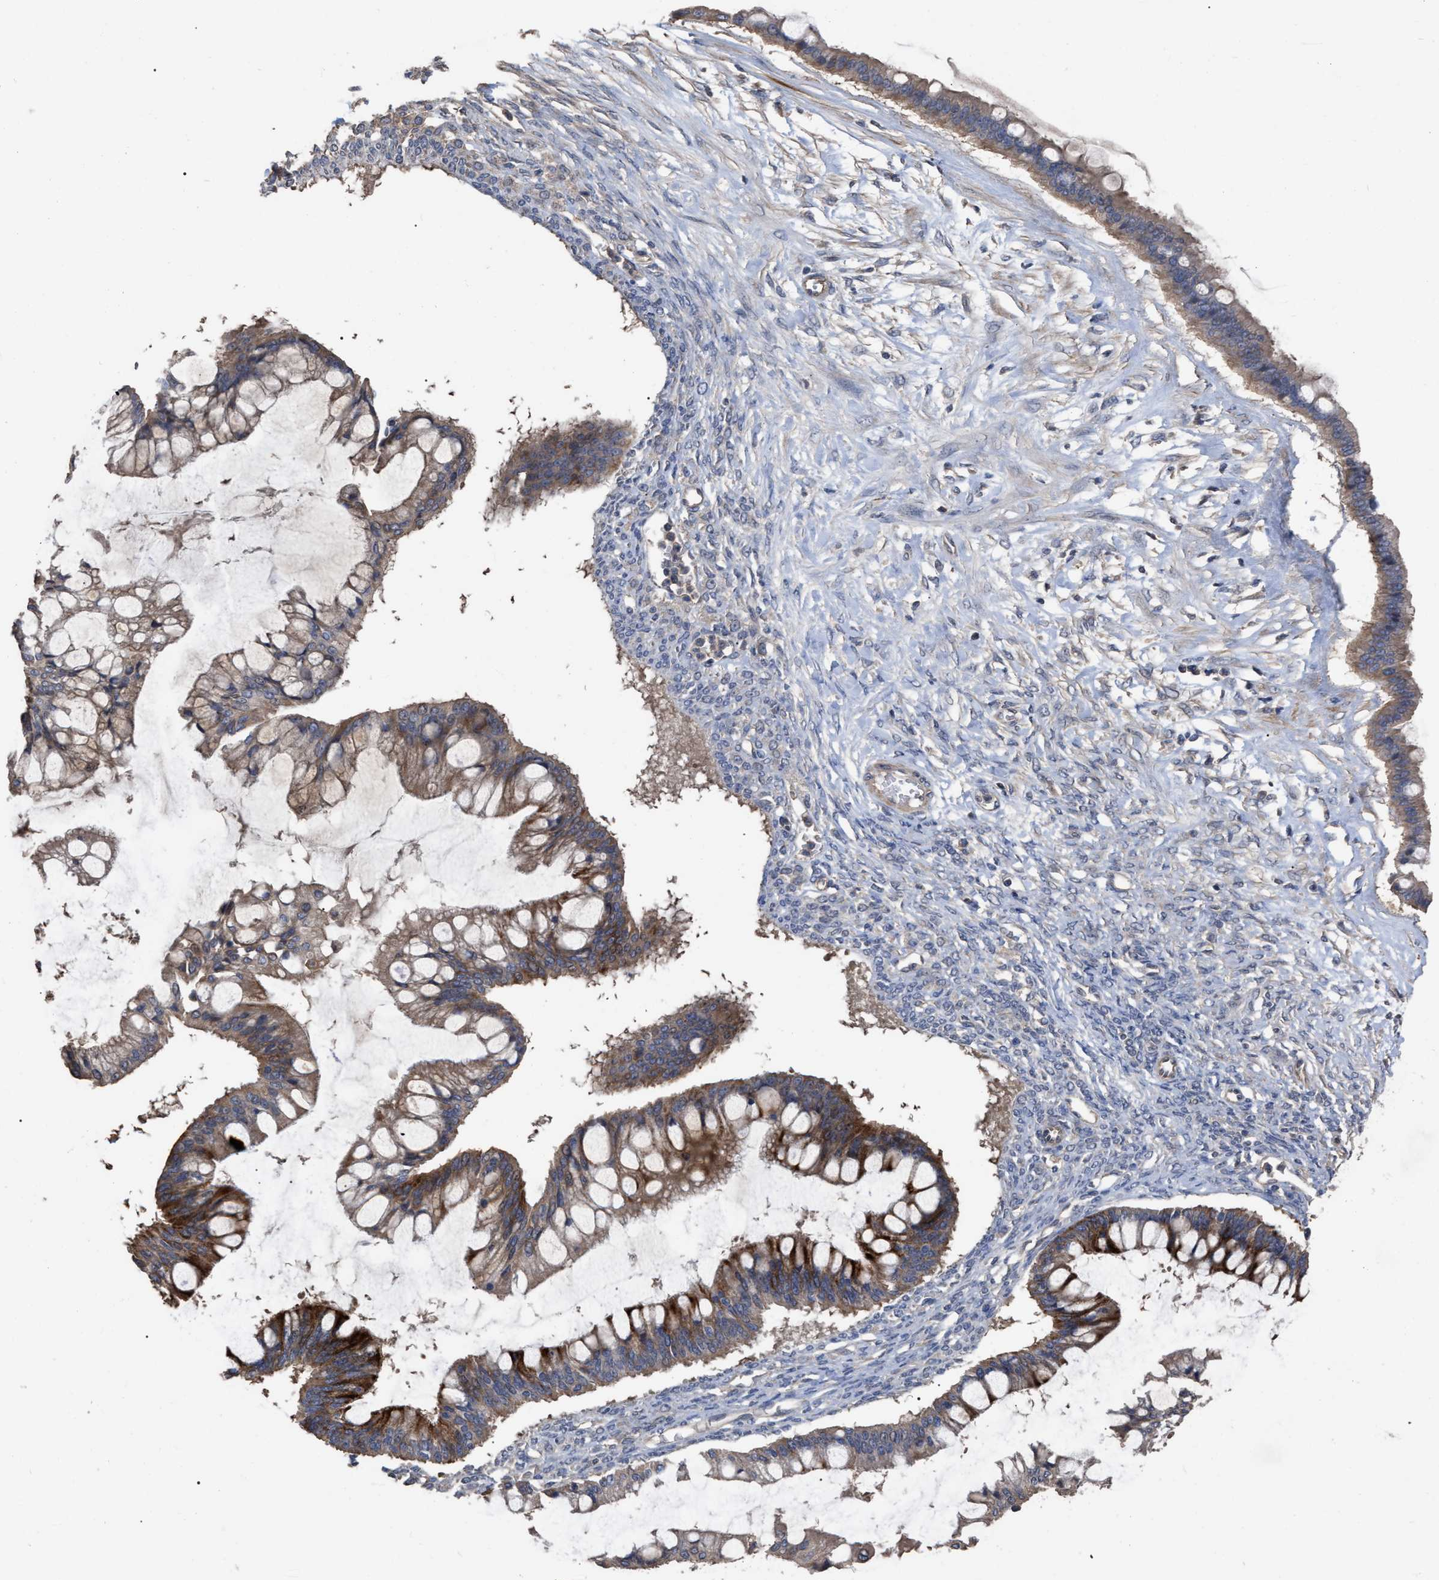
{"staining": {"intensity": "weak", "quantity": ">75%", "location": "cytoplasmic/membranous"}, "tissue": "ovarian cancer", "cell_type": "Tumor cells", "image_type": "cancer", "snomed": [{"axis": "morphology", "description": "Cystadenocarcinoma, mucinous, NOS"}, {"axis": "topography", "description": "Ovary"}], "caption": "IHC micrograph of neoplastic tissue: human ovarian cancer (mucinous cystadenocarcinoma) stained using immunohistochemistry (IHC) exhibits low levels of weak protein expression localized specifically in the cytoplasmic/membranous of tumor cells, appearing as a cytoplasmic/membranous brown color.", "gene": "BTN2A1", "patient": {"sex": "female", "age": 73}}